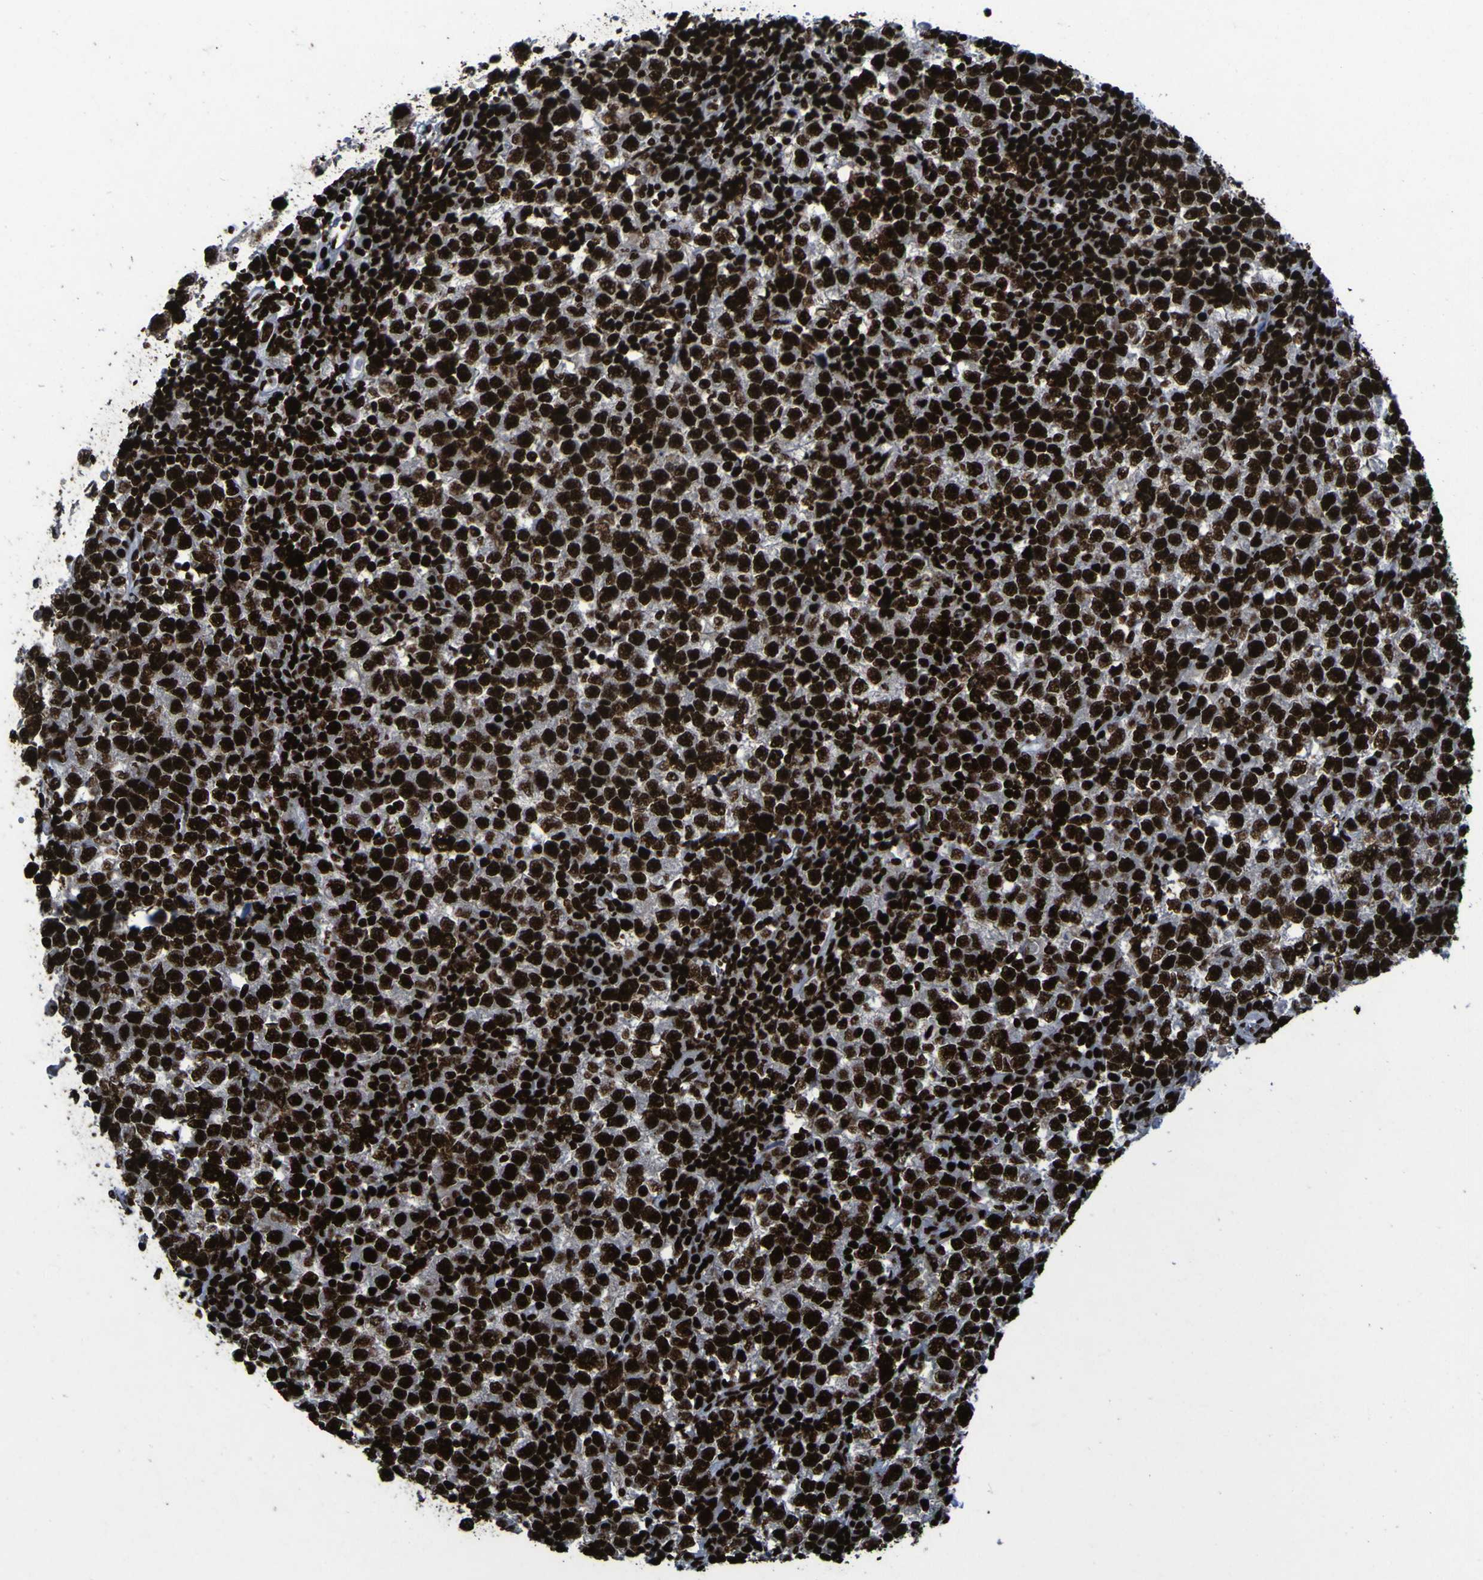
{"staining": {"intensity": "strong", "quantity": ">75%", "location": "nuclear"}, "tissue": "testis cancer", "cell_type": "Tumor cells", "image_type": "cancer", "snomed": [{"axis": "morphology", "description": "Seminoma, NOS"}, {"axis": "topography", "description": "Testis"}], "caption": "Immunohistochemical staining of testis seminoma displays high levels of strong nuclear staining in about >75% of tumor cells.", "gene": "NPM1", "patient": {"sex": "male", "age": 43}}